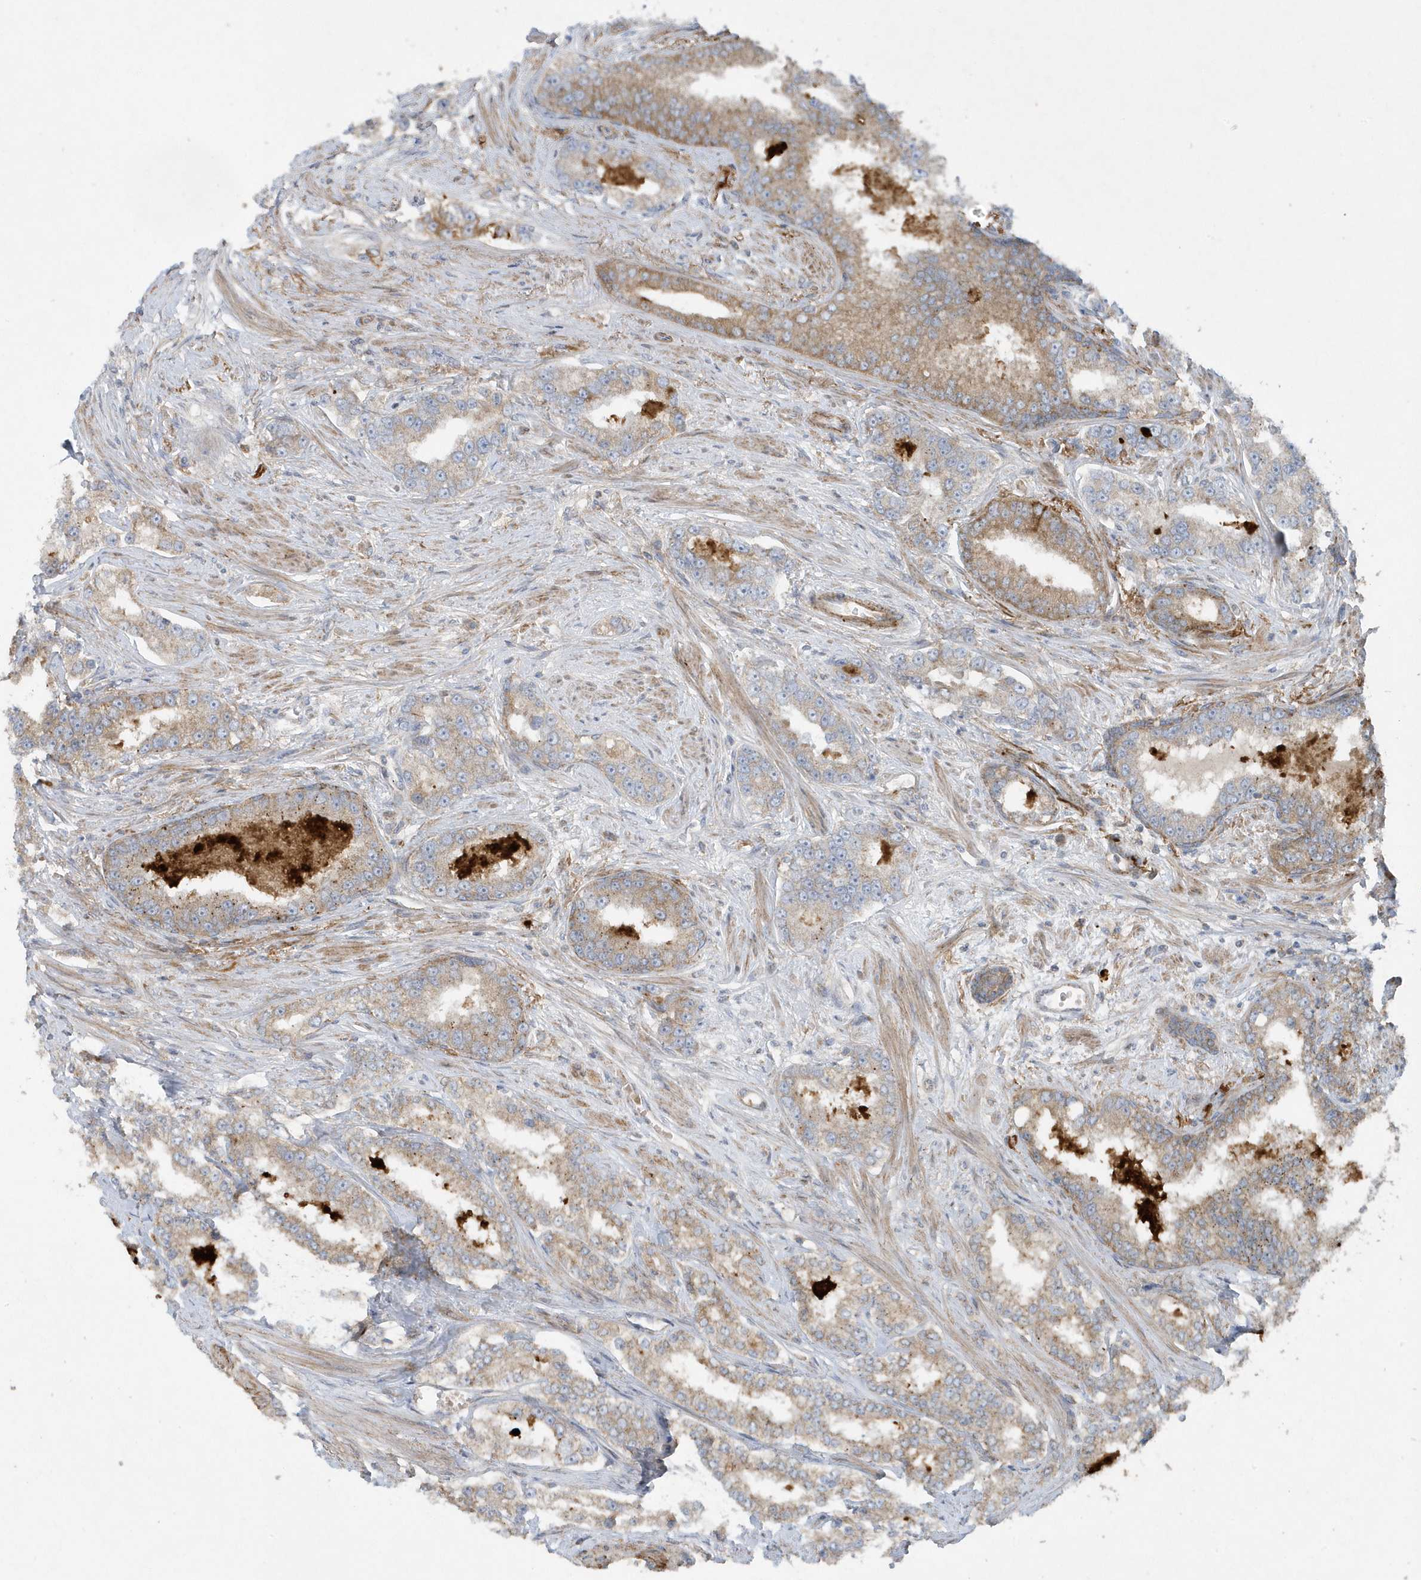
{"staining": {"intensity": "weak", "quantity": ">75%", "location": "cytoplasmic/membranous"}, "tissue": "prostate cancer", "cell_type": "Tumor cells", "image_type": "cancer", "snomed": [{"axis": "morphology", "description": "Normal tissue, NOS"}, {"axis": "morphology", "description": "Adenocarcinoma, High grade"}, {"axis": "topography", "description": "Prostate"}], "caption": "High-magnification brightfield microscopy of prostate cancer stained with DAB (brown) and counterstained with hematoxylin (blue). tumor cells exhibit weak cytoplasmic/membranous staining is appreciated in about>75% of cells.", "gene": "SLC38A2", "patient": {"sex": "male", "age": 83}}